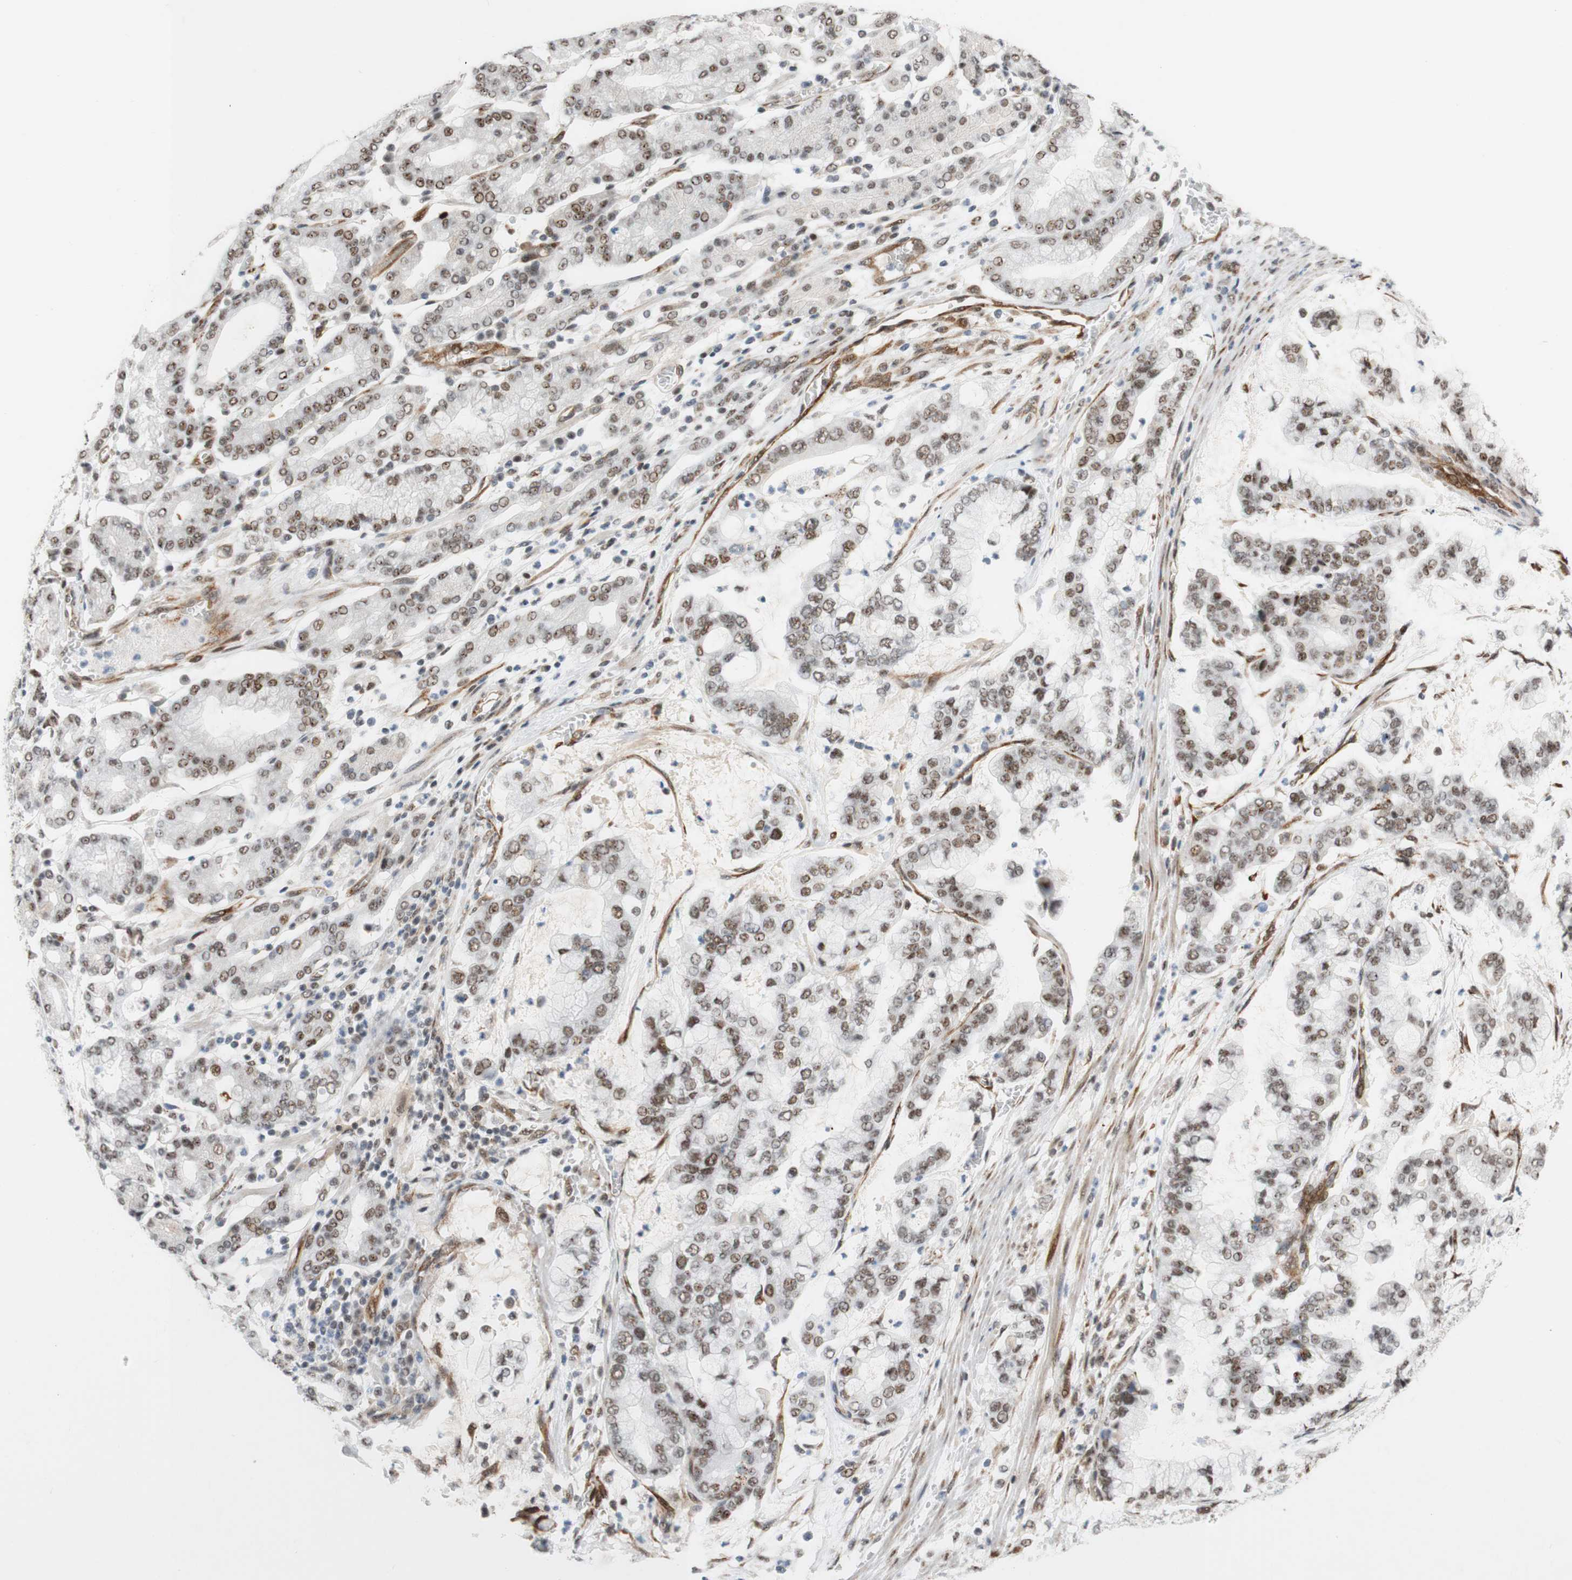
{"staining": {"intensity": "moderate", "quantity": ">75%", "location": "nuclear"}, "tissue": "stomach cancer", "cell_type": "Tumor cells", "image_type": "cancer", "snomed": [{"axis": "morphology", "description": "Normal tissue, NOS"}, {"axis": "morphology", "description": "Adenocarcinoma, NOS"}, {"axis": "topography", "description": "Stomach, upper"}, {"axis": "topography", "description": "Stomach"}], "caption": "Protein staining by immunohistochemistry (IHC) displays moderate nuclear positivity in about >75% of tumor cells in stomach adenocarcinoma.", "gene": "SAP18", "patient": {"sex": "male", "age": 76}}